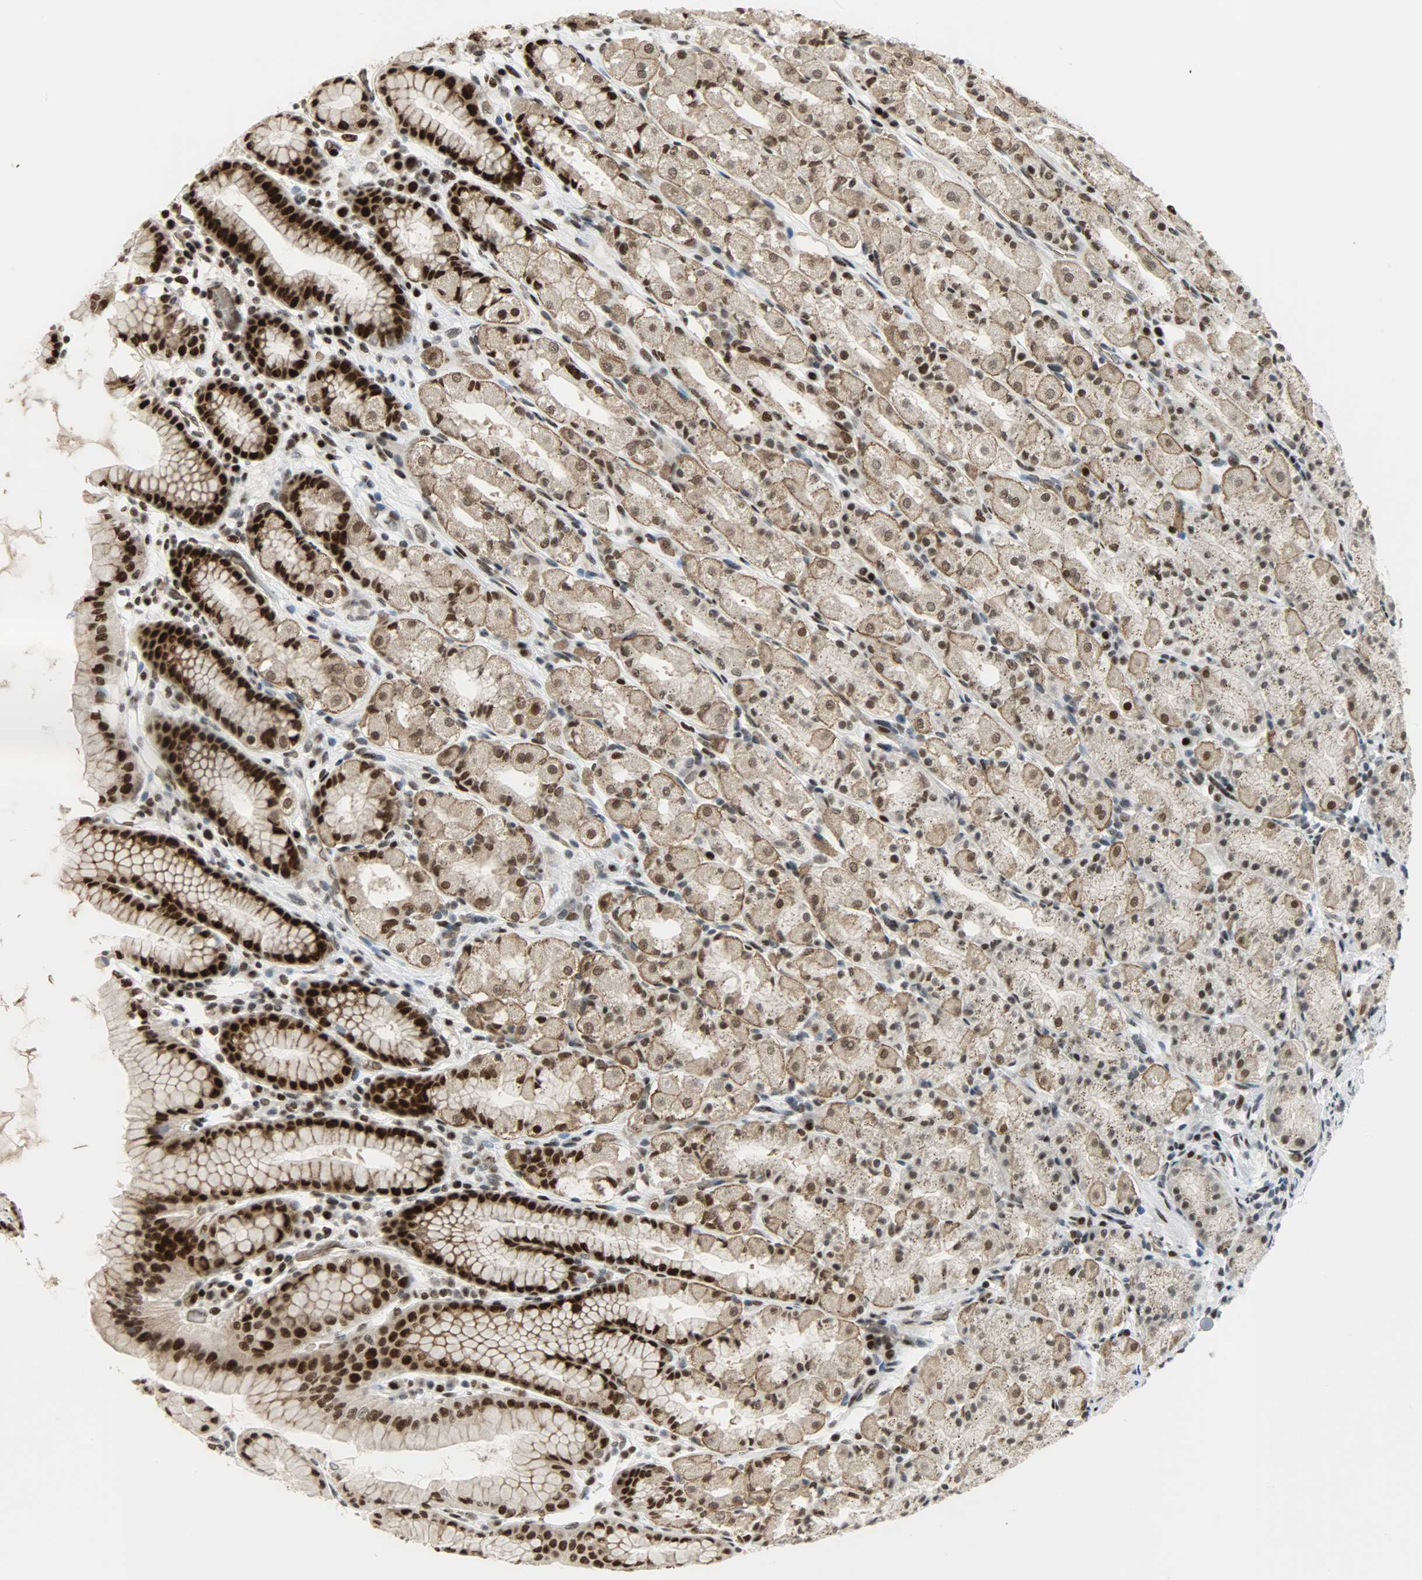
{"staining": {"intensity": "strong", "quantity": ">75%", "location": "cytoplasmic/membranous,nuclear"}, "tissue": "stomach", "cell_type": "Glandular cells", "image_type": "normal", "snomed": [{"axis": "morphology", "description": "Normal tissue, NOS"}, {"axis": "topography", "description": "Stomach, upper"}], "caption": "The photomicrograph exhibits immunohistochemical staining of unremarkable stomach. There is strong cytoplasmic/membranous,nuclear expression is appreciated in about >75% of glandular cells.", "gene": "SNAI1", "patient": {"sex": "male", "age": 68}}